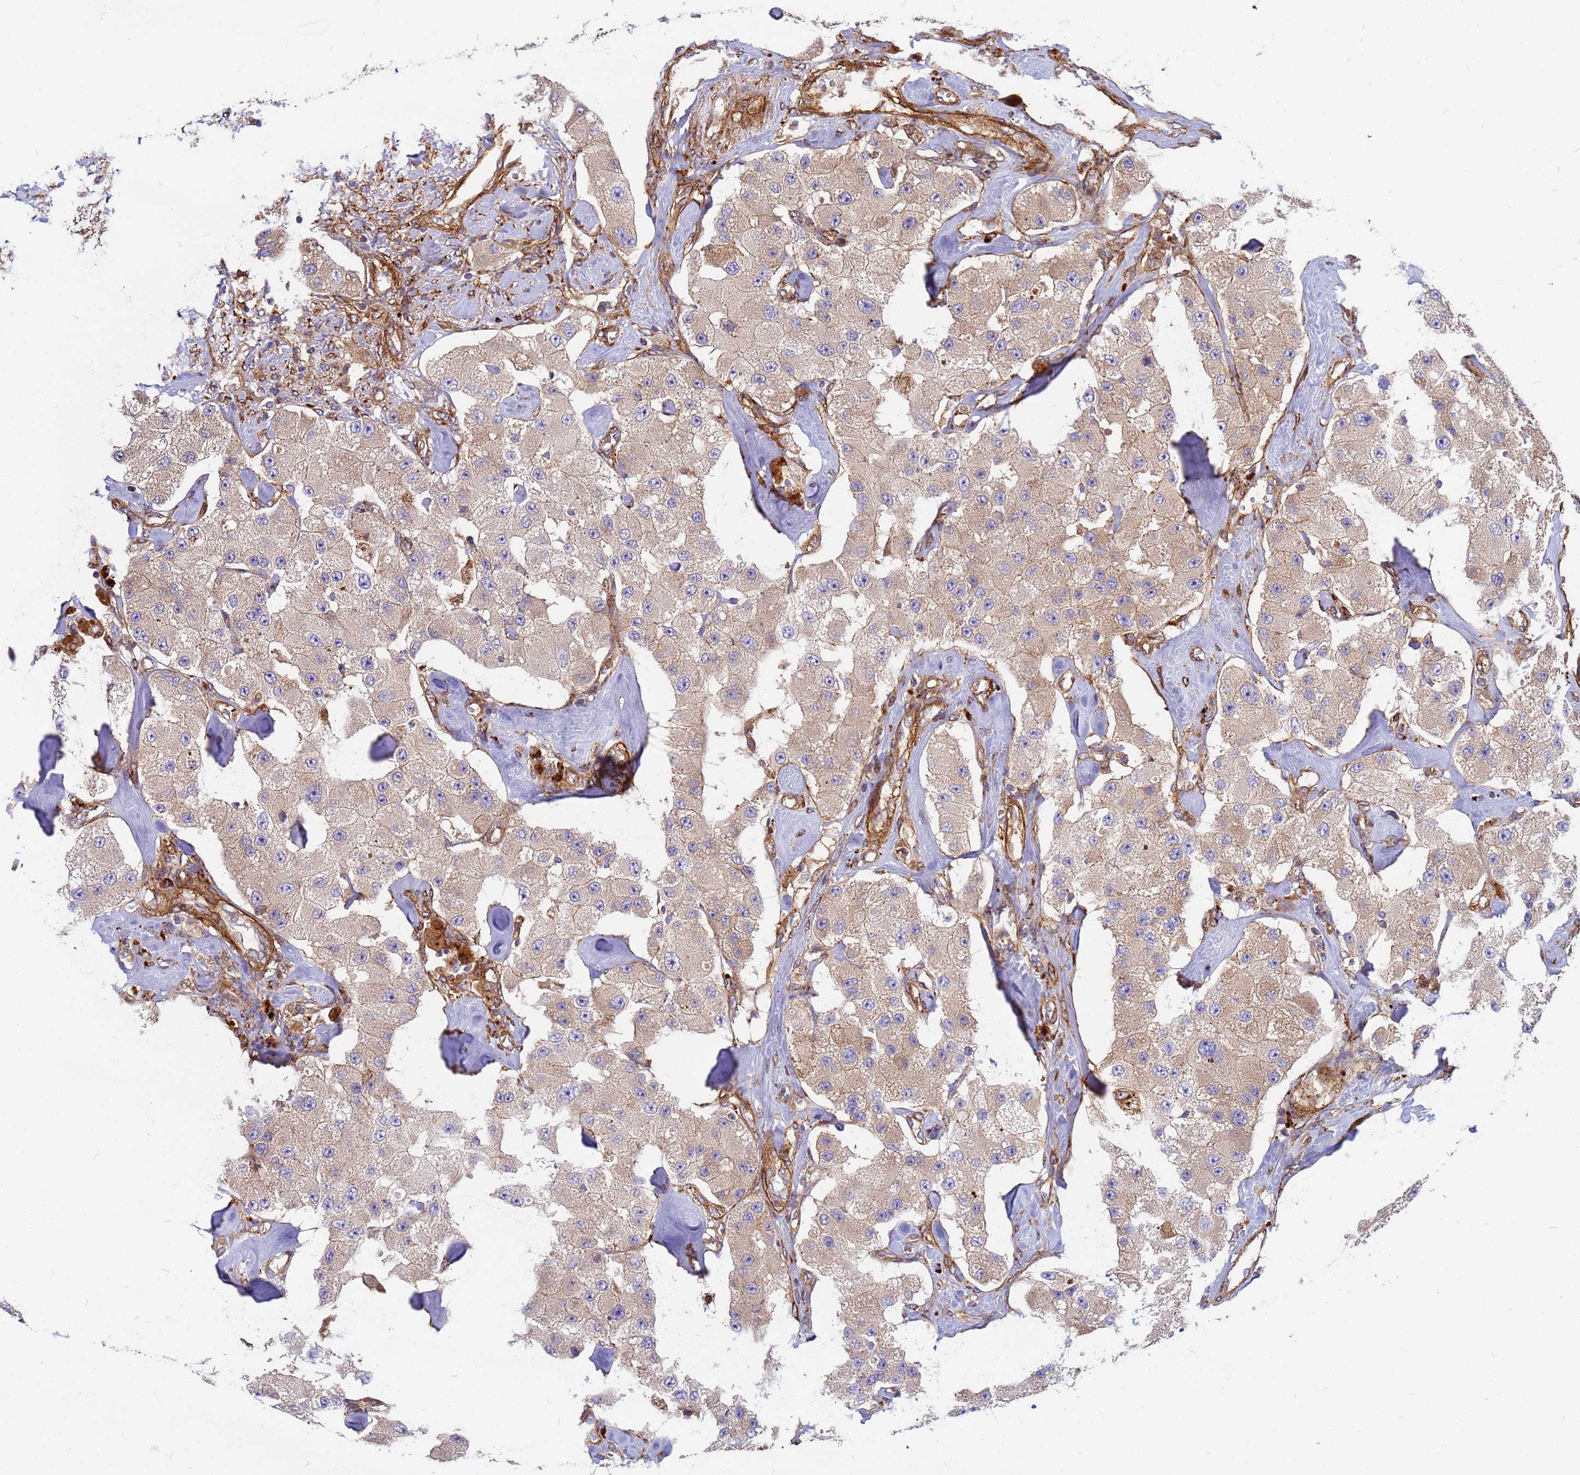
{"staining": {"intensity": "weak", "quantity": ">75%", "location": "cytoplasmic/membranous"}, "tissue": "carcinoid", "cell_type": "Tumor cells", "image_type": "cancer", "snomed": [{"axis": "morphology", "description": "Carcinoid, malignant, NOS"}, {"axis": "topography", "description": "Pancreas"}], "caption": "Tumor cells show weak cytoplasmic/membranous staining in about >75% of cells in carcinoid (malignant).", "gene": "C2CD5", "patient": {"sex": "male", "age": 41}}